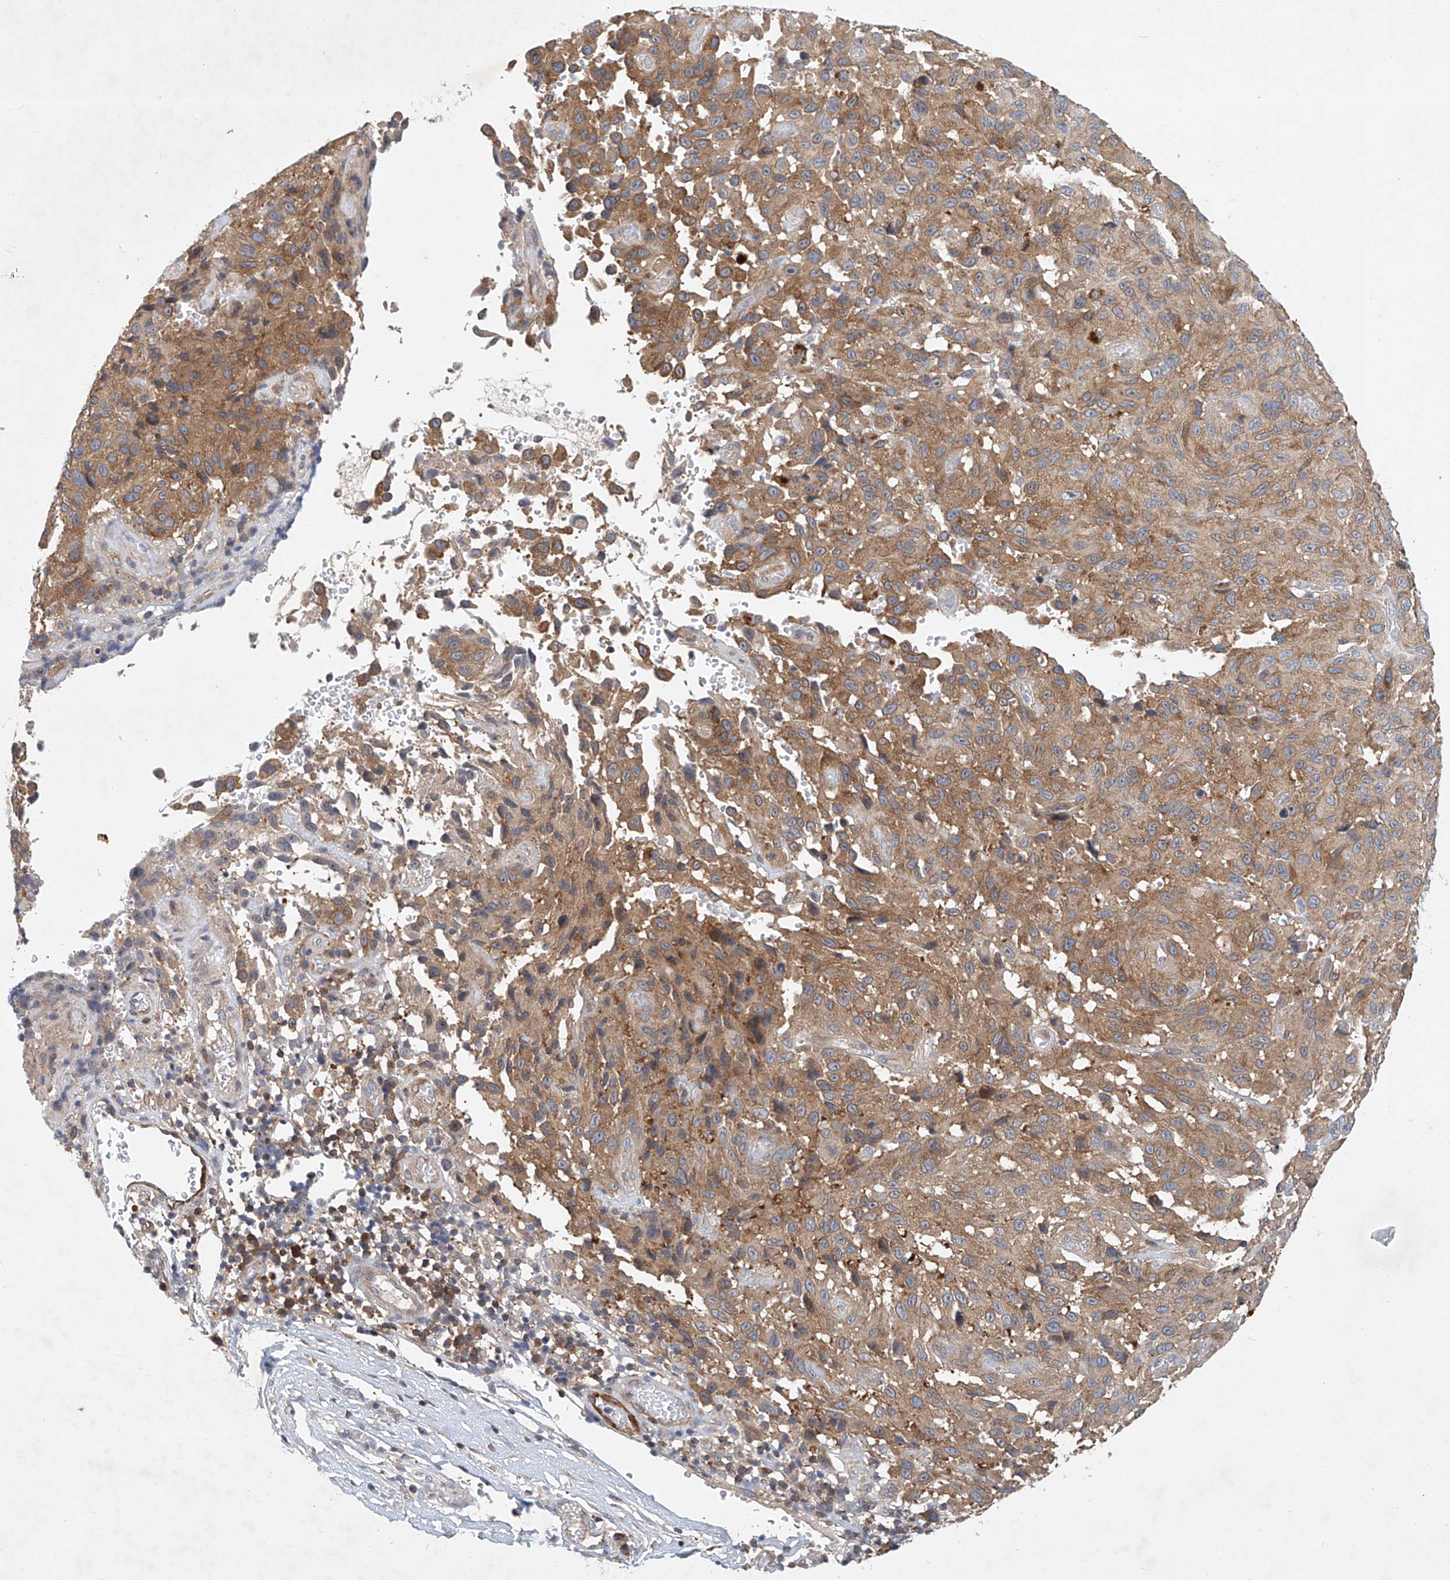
{"staining": {"intensity": "moderate", "quantity": "25%-75%", "location": "cytoplasmic/membranous"}, "tissue": "melanoma", "cell_type": "Tumor cells", "image_type": "cancer", "snomed": [{"axis": "morphology", "description": "Malignant melanoma, NOS"}, {"axis": "topography", "description": "Skin"}], "caption": "A medium amount of moderate cytoplasmic/membranous expression is appreciated in approximately 25%-75% of tumor cells in malignant melanoma tissue.", "gene": "CARMIL1", "patient": {"sex": "male", "age": 66}}